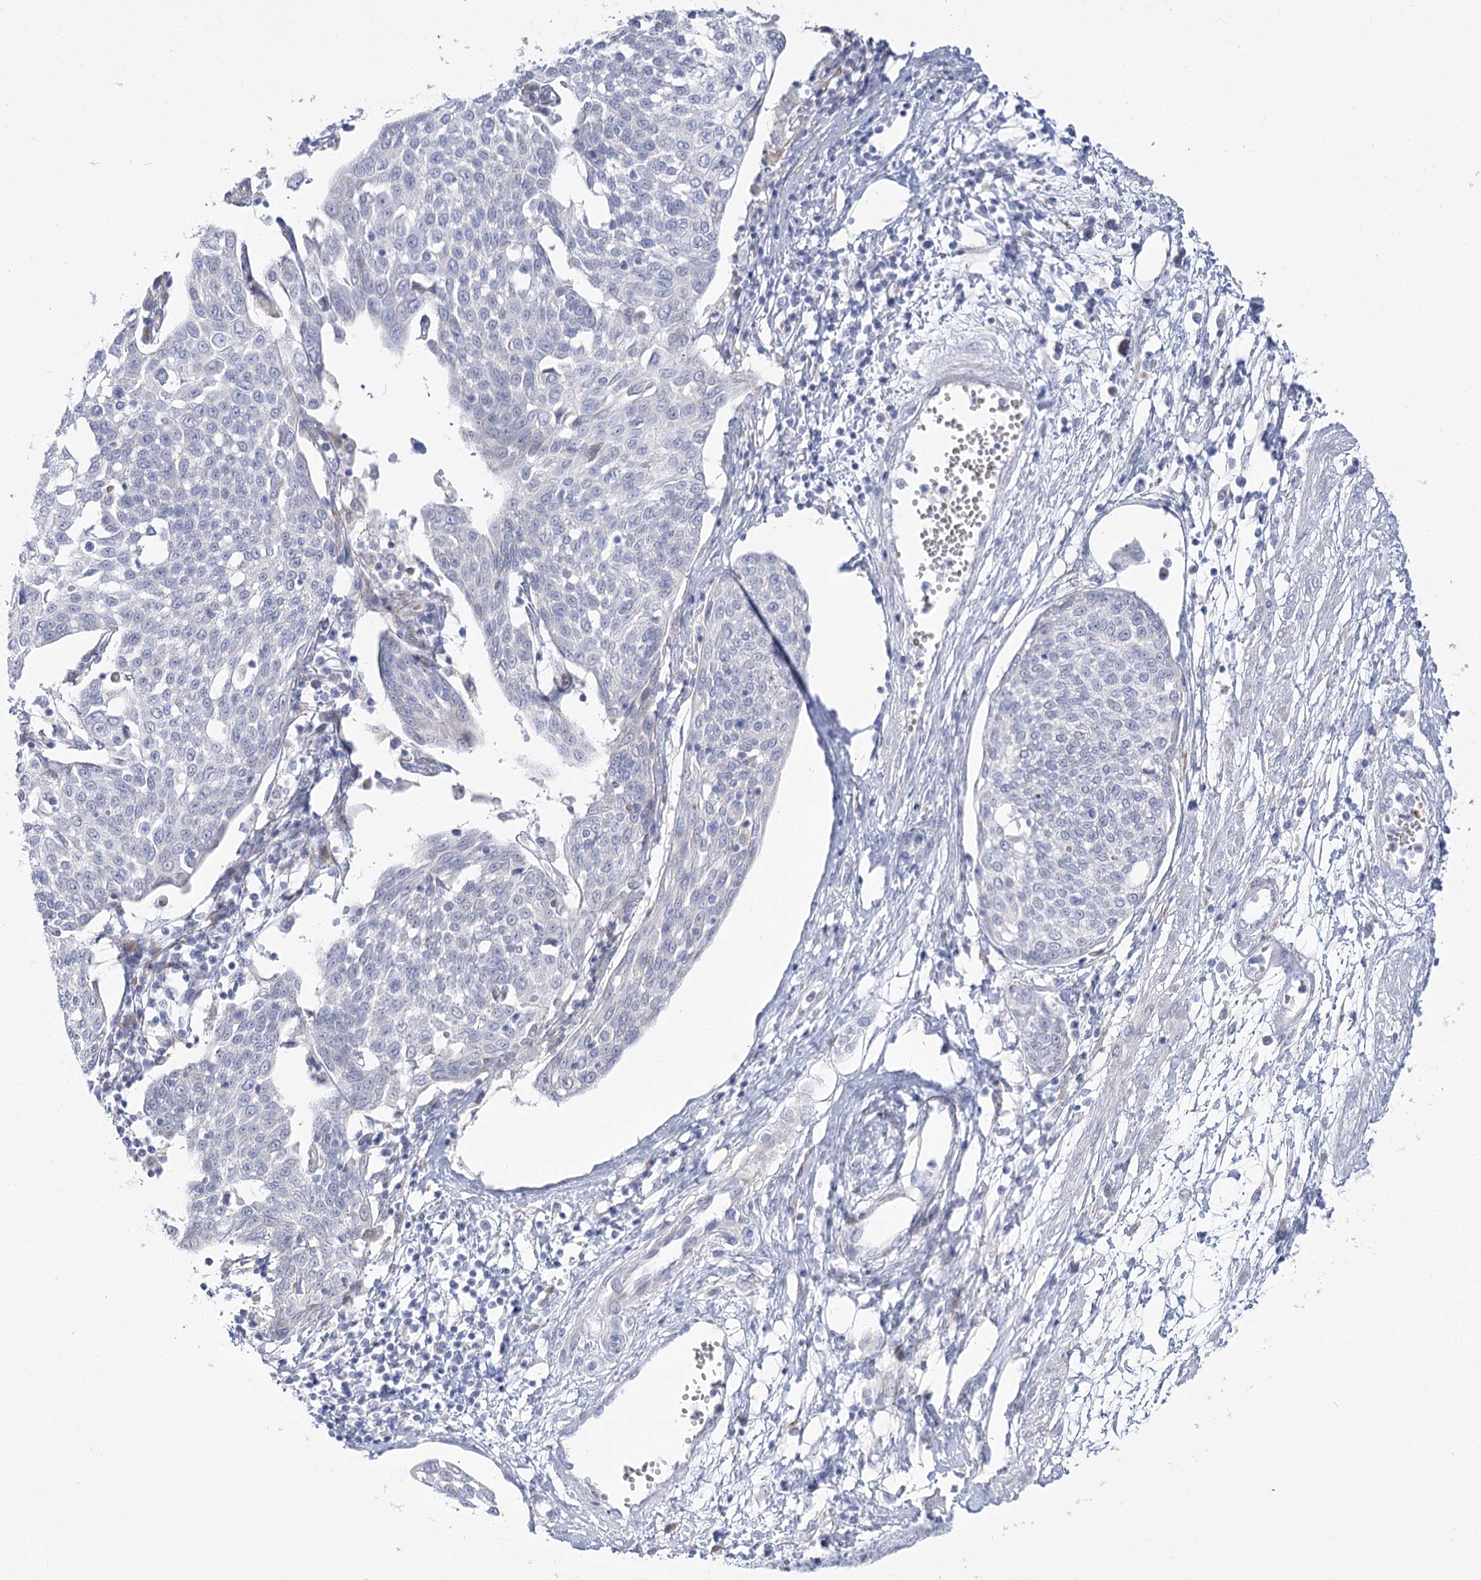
{"staining": {"intensity": "negative", "quantity": "none", "location": "none"}, "tissue": "cervical cancer", "cell_type": "Tumor cells", "image_type": "cancer", "snomed": [{"axis": "morphology", "description": "Squamous cell carcinoma, NOS"}, {"axis": "topography", "description": "Cervix"}], "caption": "Cervical cancer (squamous cell carcinoma) stained for a protein using immunohistochemistry demonstrates no staining tumor cells.", "gene": "SIAE", "patient": {"sex": "female", "age": 34}}